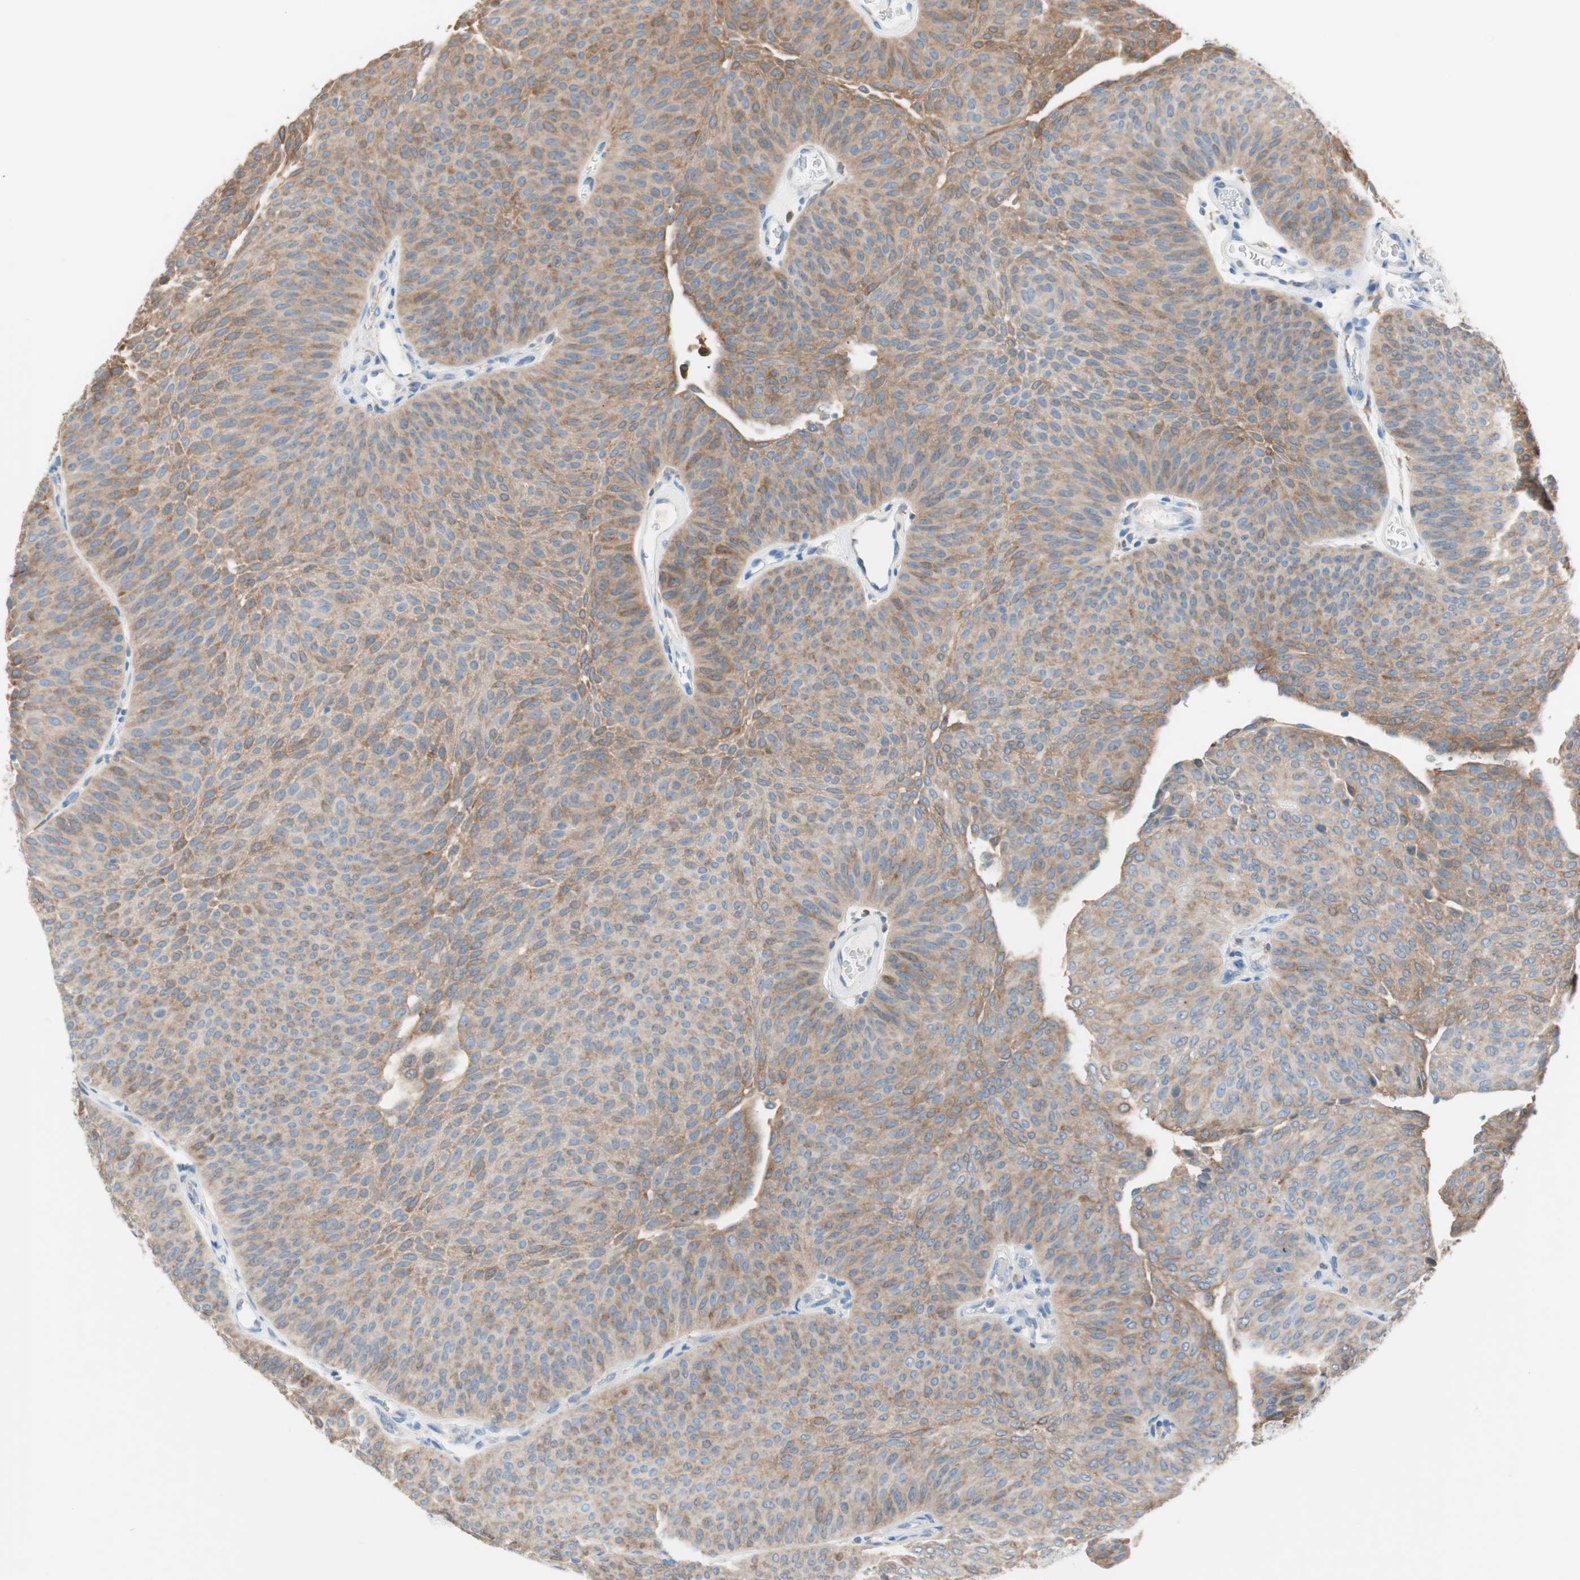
{"staining": {"intensity": "weak", "quantity": "25%-75%", "location": "cytoplasmic/membranous"}, "tissue": "urothelial cancer", "cell_type": "Tumor cells", "image_type": "cancer", "snomed": [{"axis": "morphology", "description": "Urothelial carcinoma, Low grade"}, {"axis": "topography", "description": "Urinary bladder"}], "caption": "Low-grade urothelial carcinoma tissue shows weak cytoplasmic/membranous expression in about 25%-75% of tumor cells", "gene": "GLUL", "patient": {"sex": "female", "age": 60}}